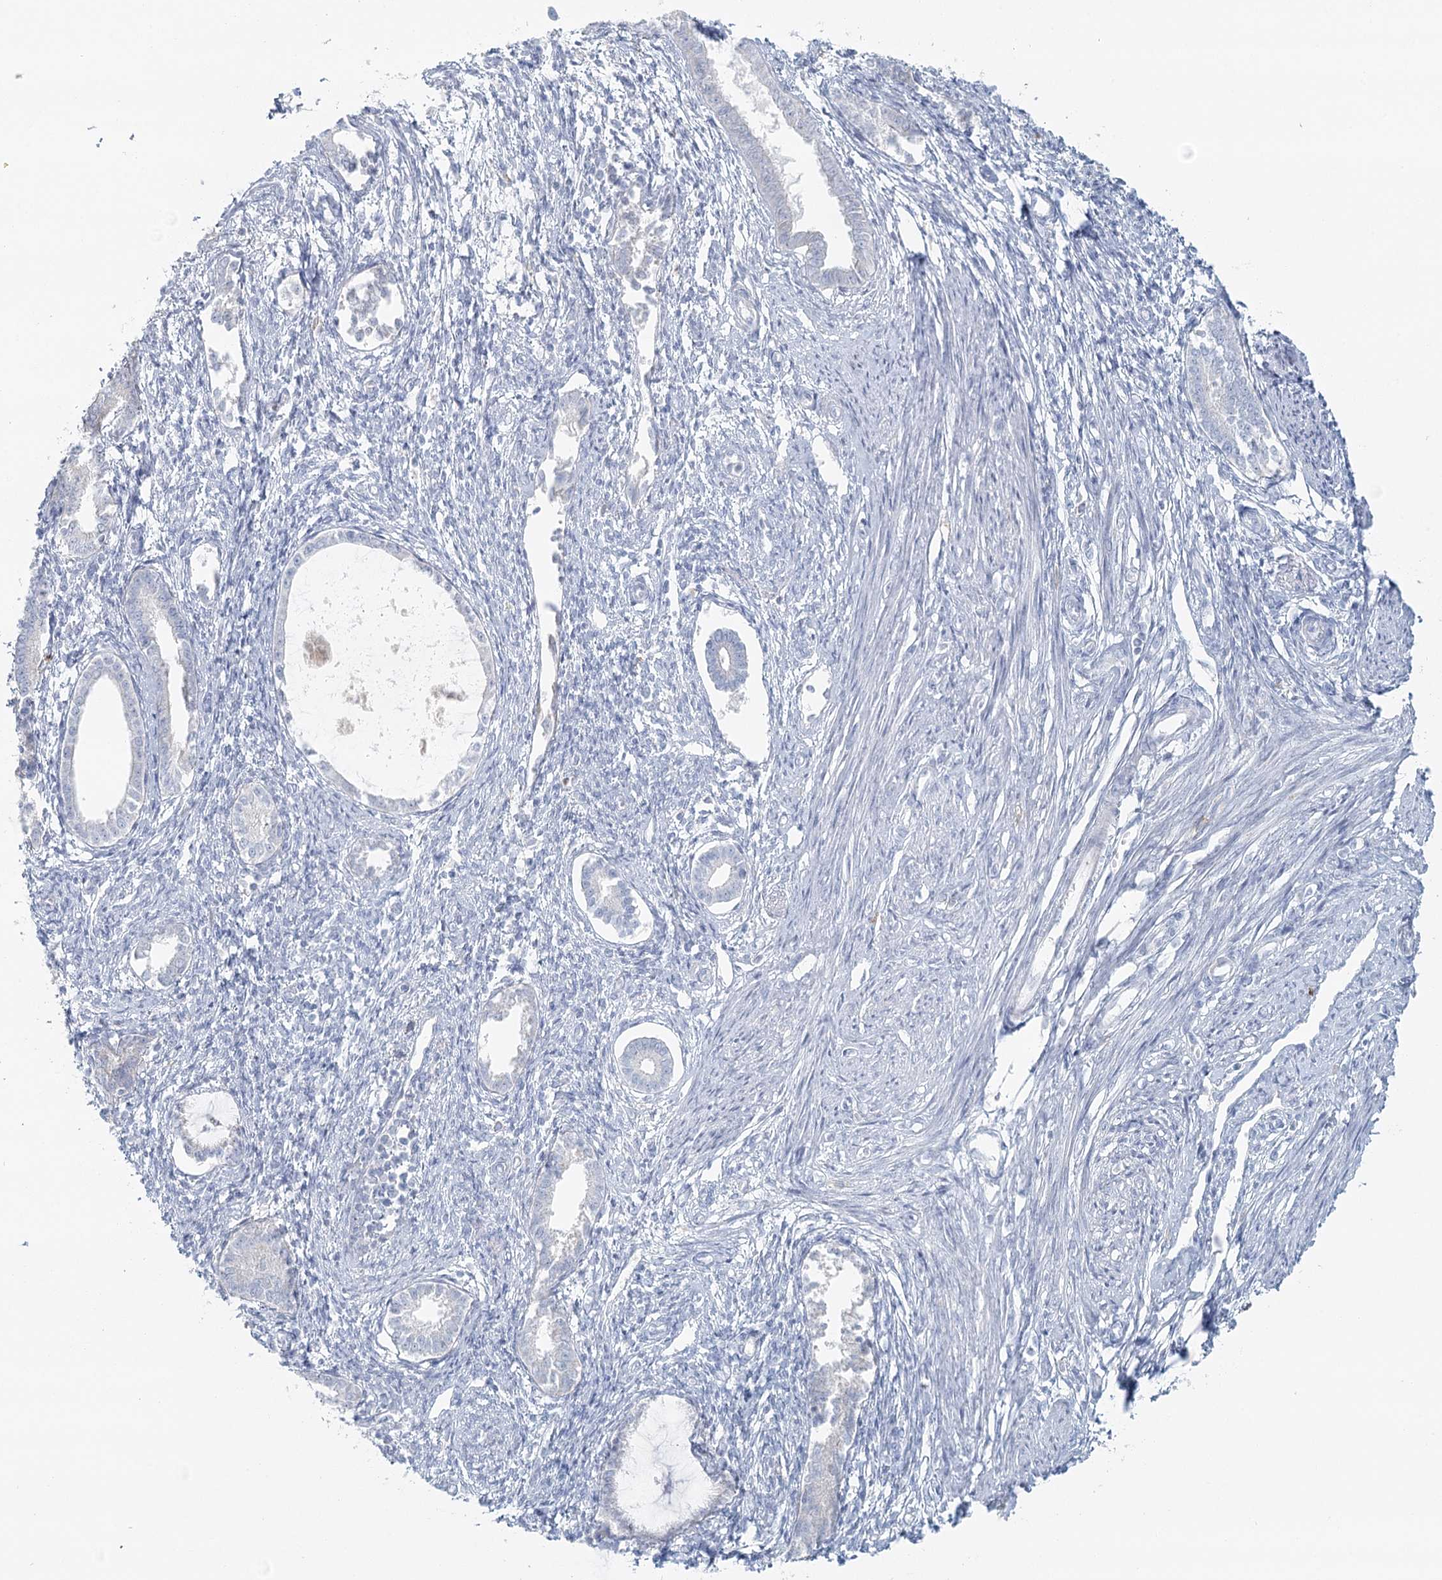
{"staining": {"intensity": "negative", "quantity": "none", "location": "none"}, "tissue": "endometrium", "cell_type": "Cells in endometrial stroma", "image_type": "normal", "snomed": [{"axis": "morphology", "description": "Normal tissue, NOS"}, {"axis": "topography", "description": "Endometrium"}], "caption": "This is an immunohistochemistry (IHC) micrograph of normal endometrium. There is no expression in cells in endometrial stroma.", "gene": "BPHL", "patient": {"sex": "female", "age": 56}}